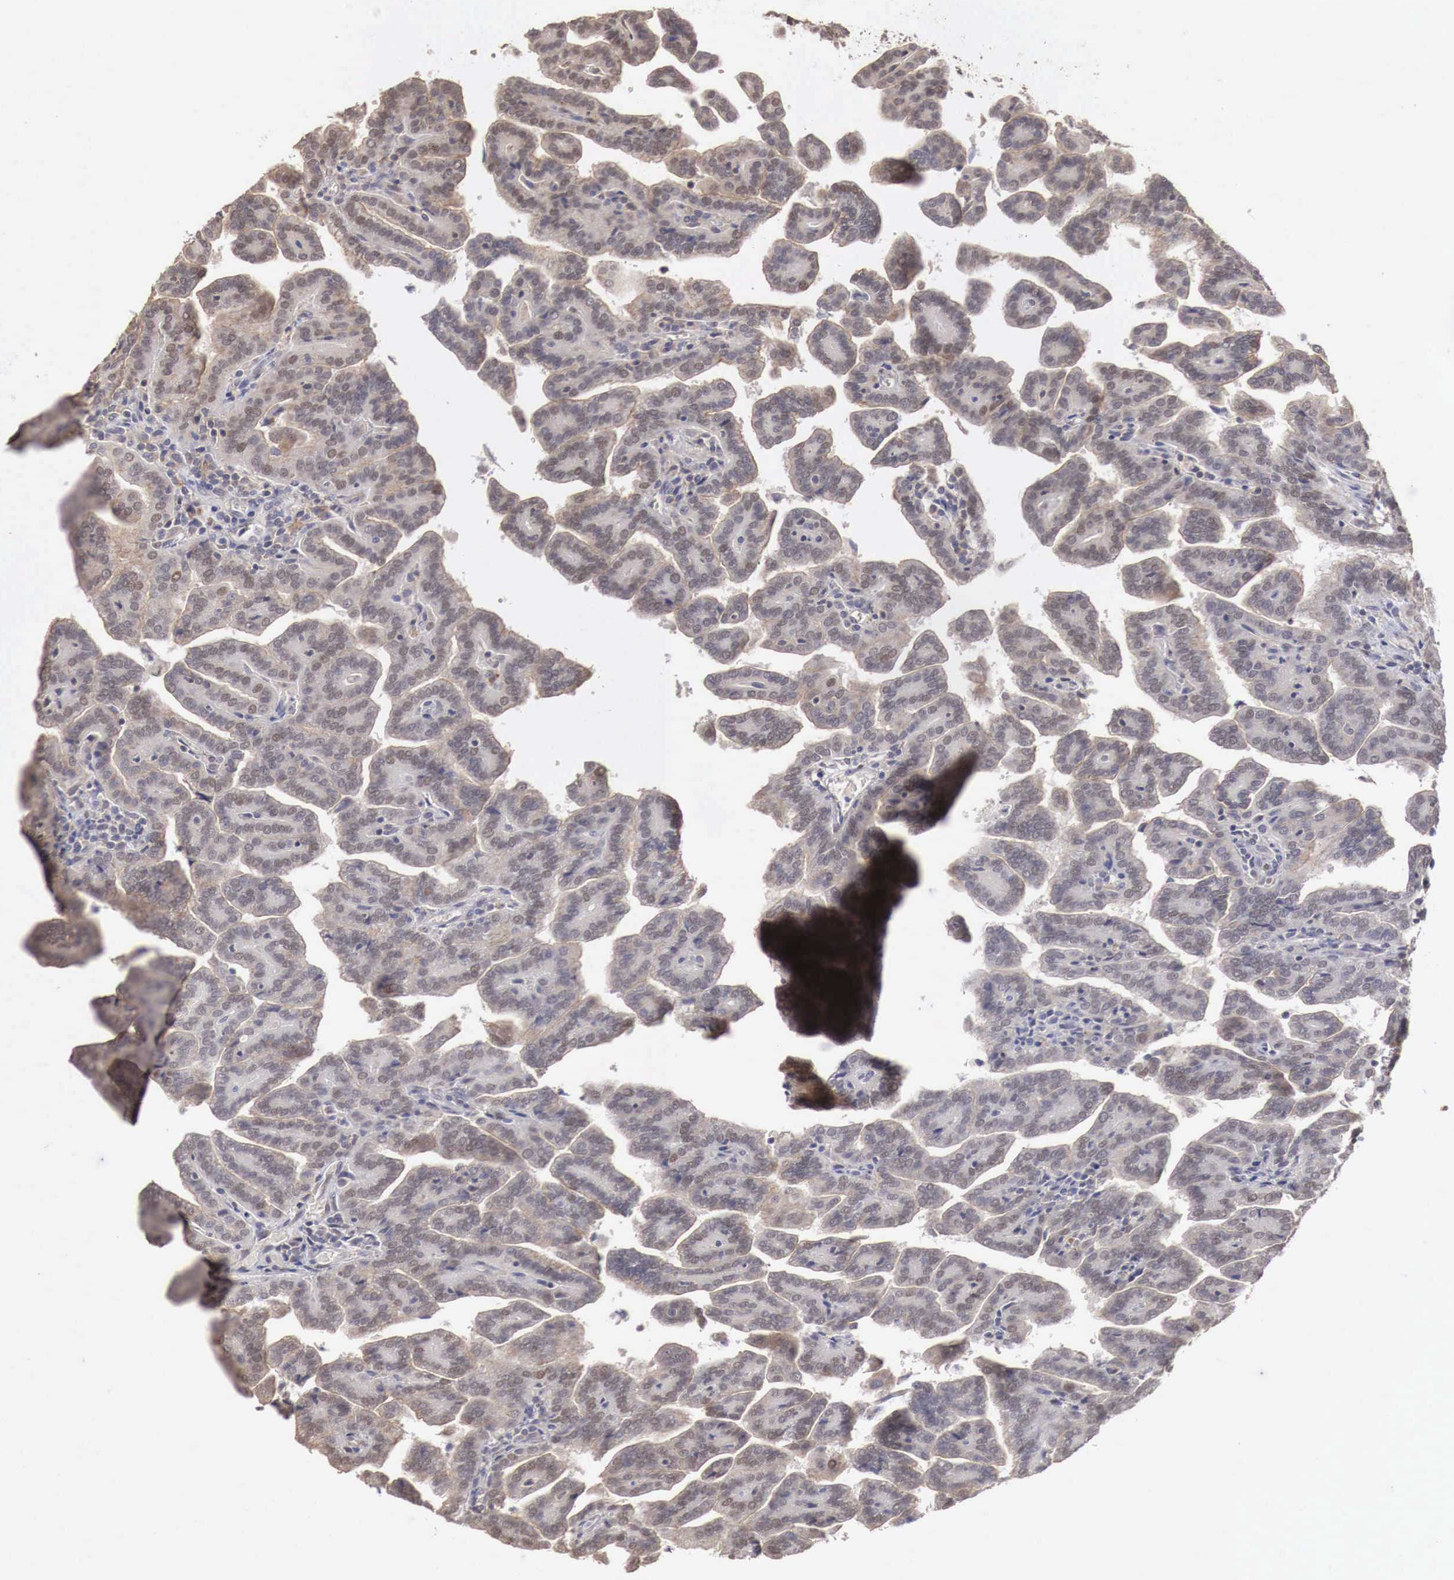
{"staining": {"intensity": "negative", "quantity": "none", "location": "none"}, "tissue": "renal cancer", "cell_type": "Tumor cells", "image_type": "cancer", "snomed": [{"axis": "morphology", "description": "Adenocarcinoma, NOS"}, {"axis": "topography", "description": "Kidney"}], "caption": "An IHC image of renal adenocarcinoma is shown. There is no staining in tumor cells of renal adenocarcinoma.", "gene": "KHDRBS2", "patient": {"sex": "male", "age": 61}}